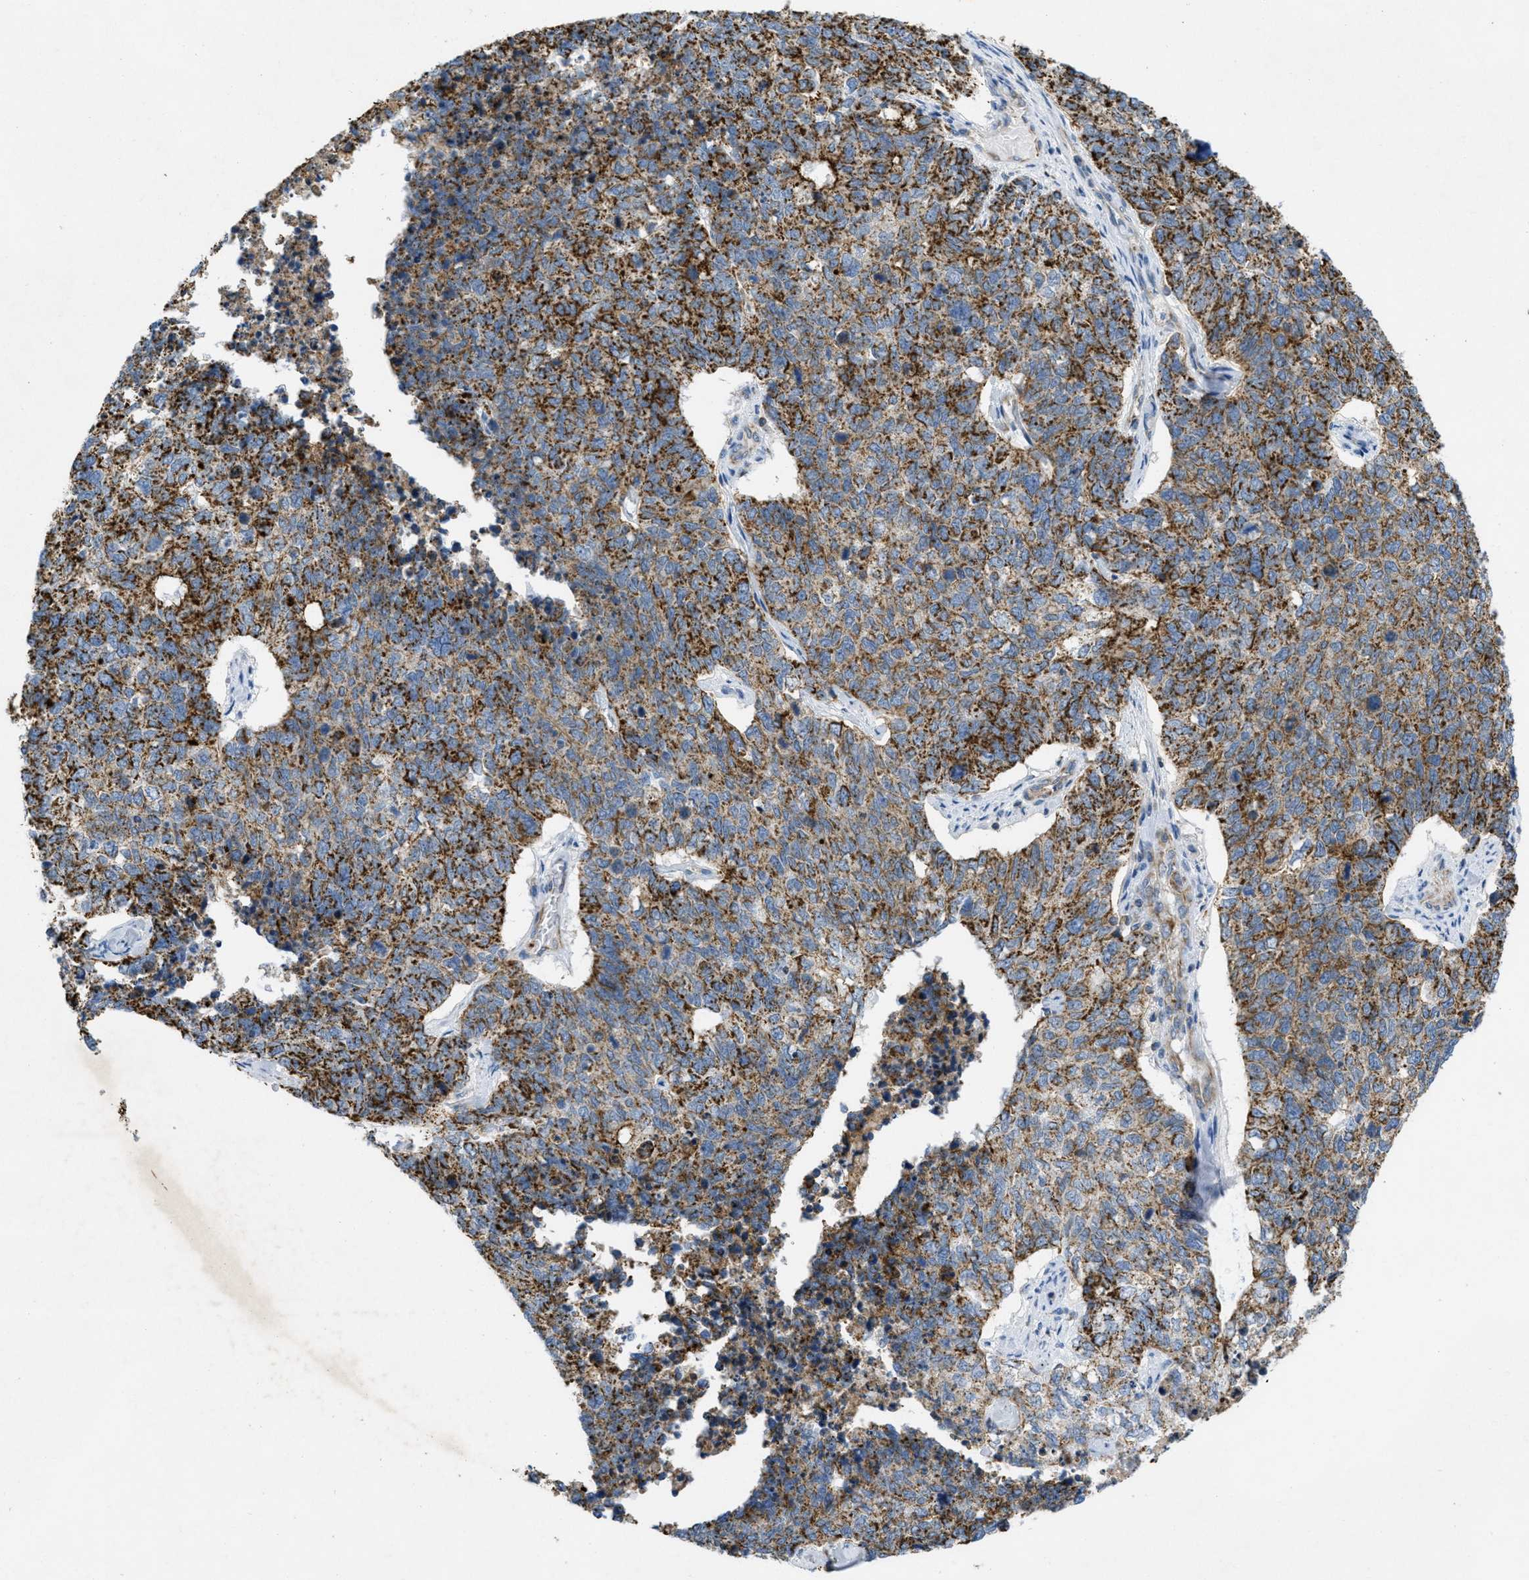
{"staining": {"intensity": "strong", "quantity": ">75%", "location": "cytoplasmic/membranous"}, "tissue": "cervical cancer", "cell_type": "Tumor cells", "image_type": "cancer", "snomed": [{"axis": "morphology", "description": "Squamous cell carcinoma, NOS"}, {"axis": "topography", "description": "Cervix"}], "caption": "Immunohistochemical staining of human squamous cell carcinoma (cervical) demonstrates high levels of strong cytoplasmic/membranous staining in about >75% of tumor cells.", "gene": "BTN3A1", "patient": {"sex": "female", "age": 63}}